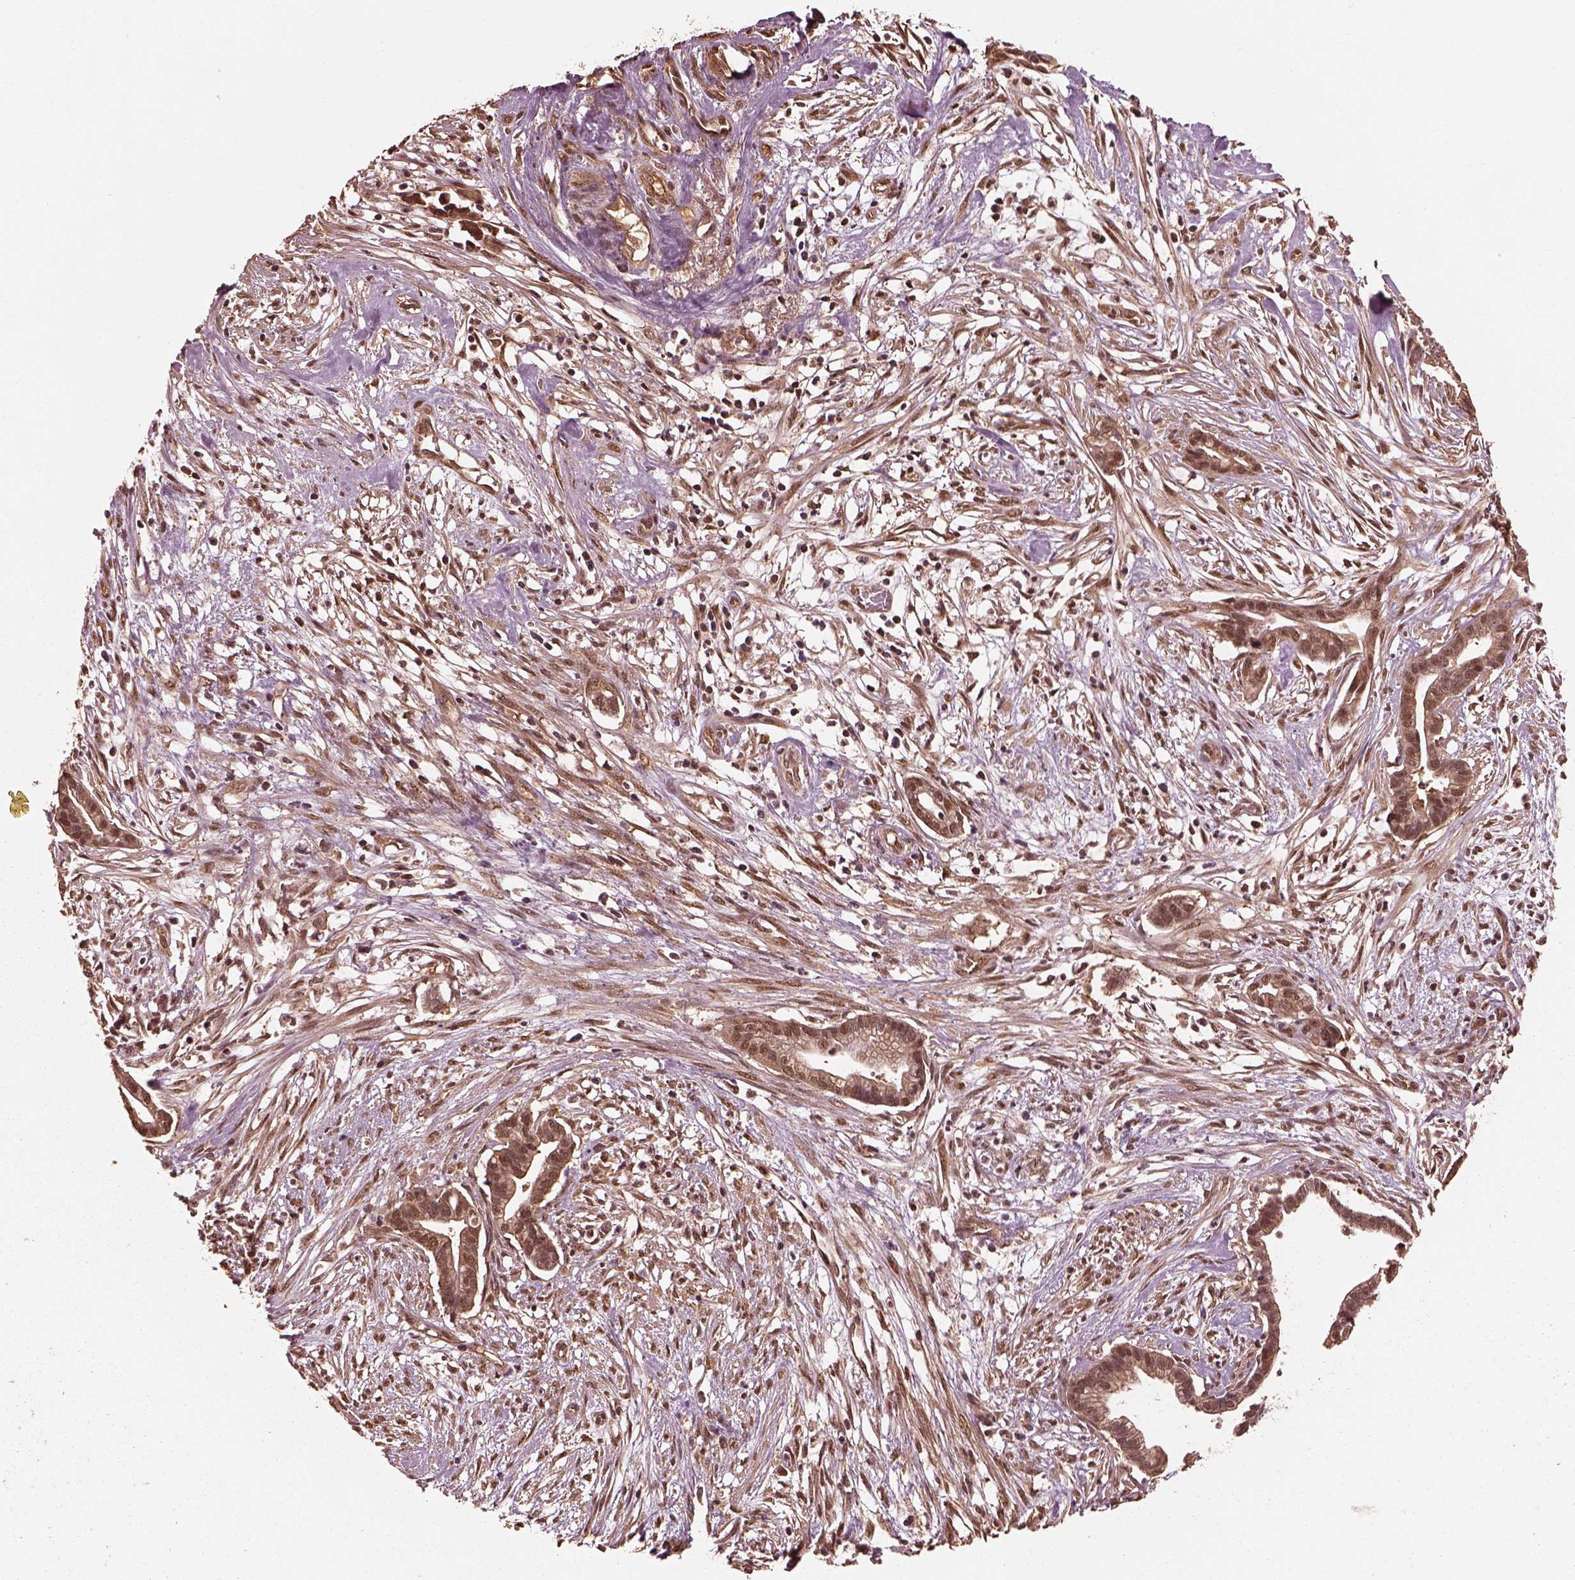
{"staining": {"intensity": "moderate", "quantity": "25%-75%", "location": "cytoplasmic/membranous,nuclear"}, "tissue": "cervical cancer", "cell_type": "Tumor cells", "image_type": "cancer", "snomed": [{"axis": "morphology", "description": "Adenocarcinoma, NOS"}, {"axis": "topography", "description": "Cervix"}], "caption": "Immunohistochemical staining of human adenocarcinoma (cervical) exhibits medium levels of moderate cytoplasmic/membranous and nuclear positivity in approximately 25%-75% of tumor cells.", "gene": "PSMC5", "patient": {"sex": "female", "age": 62}}